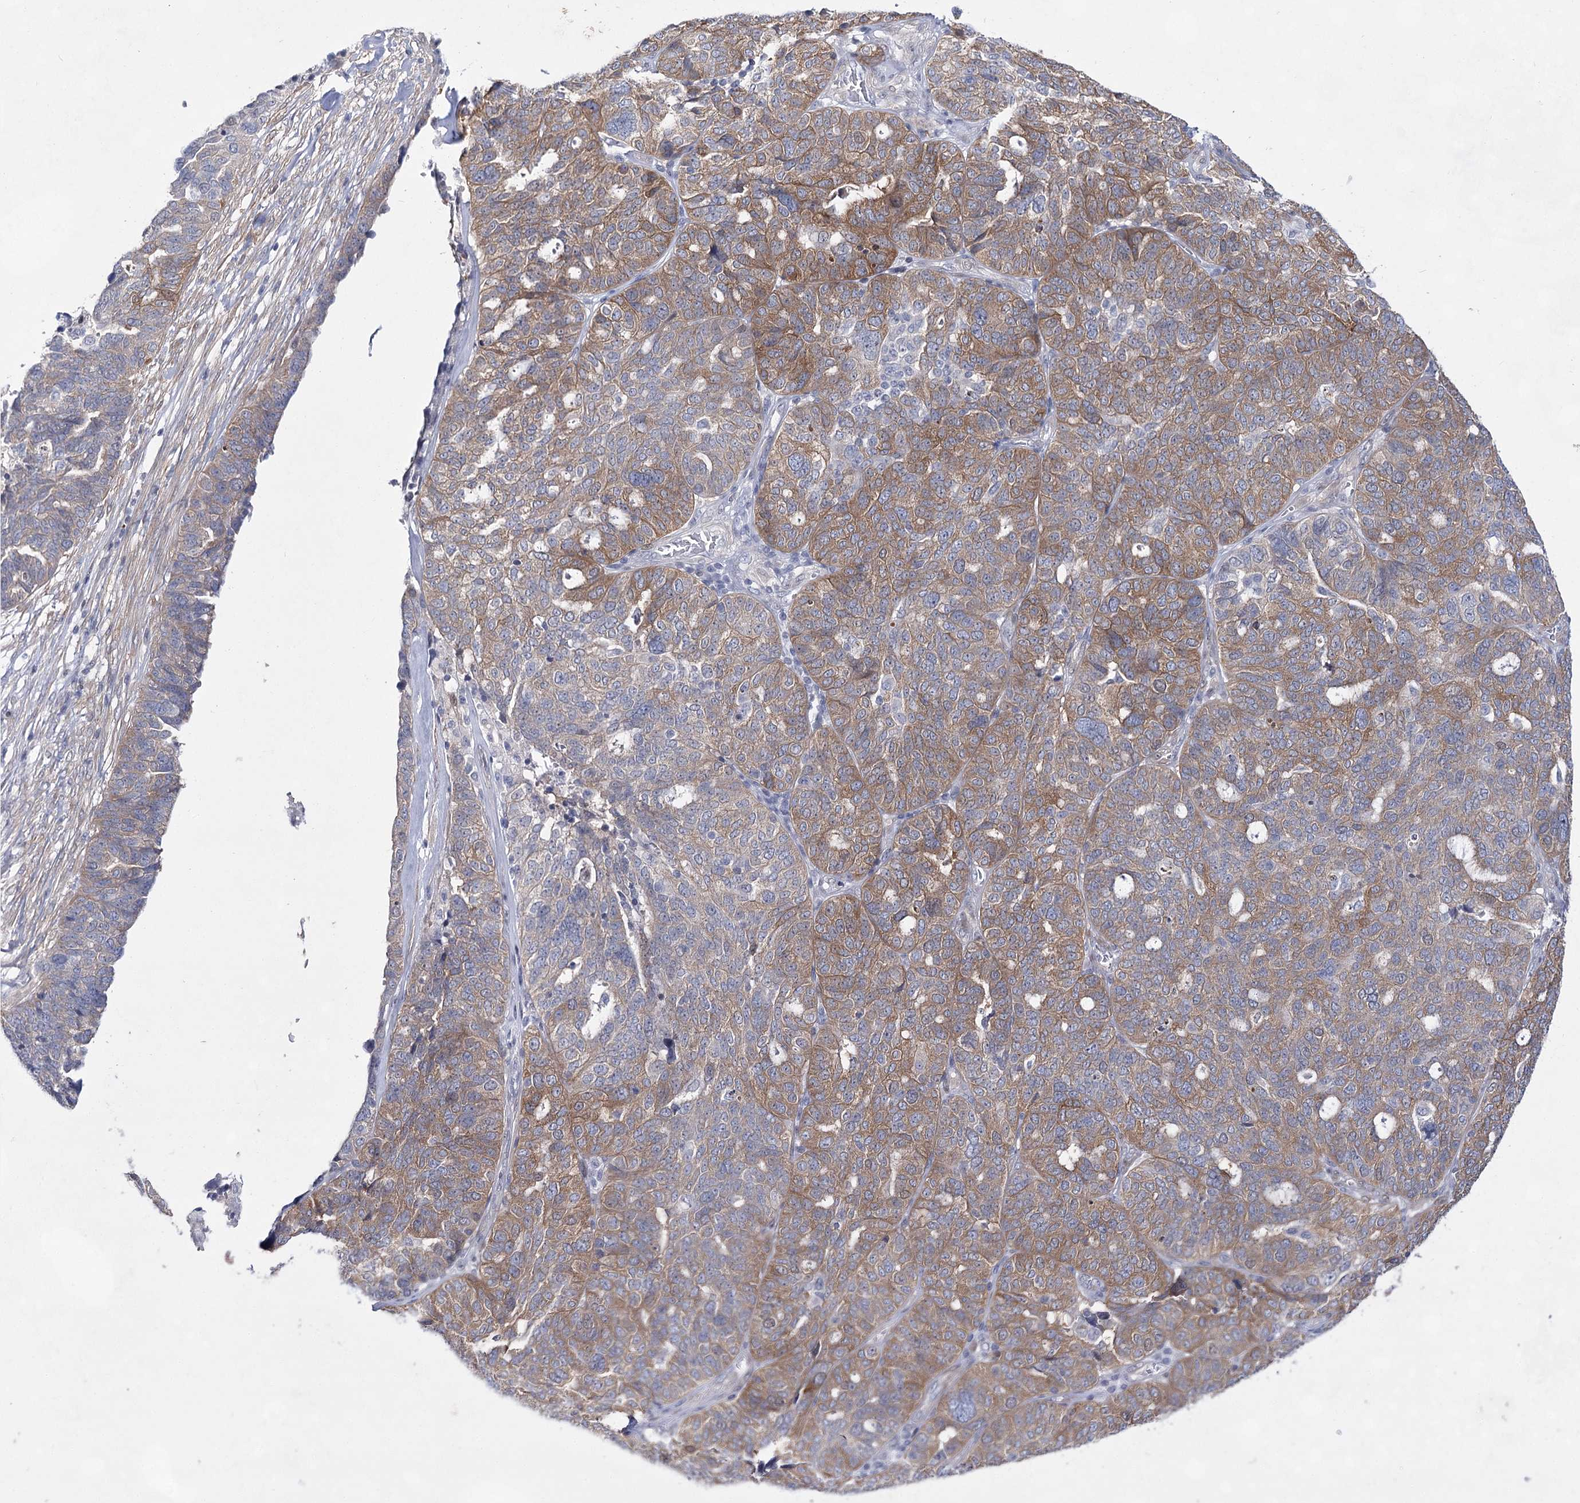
{"staining": {"intensity": "moderate", "quantity": ">75%", "location": "cytoplasmic/membranous"}, "tissue": "ovarian cancer", "cell_type": "Tumor cells", "image_type": "cancer", "snomed": [{"axis": "morphology", "description": "Cystadenocarcinoma, serous, NOS"}, {"axis": "topography", "description": "Ovary"}], "caption": "IHC histopathology image of neoplastic tissue: serous cystadenocarcinoma (ovarian) stained using IHC exhibits medium levels of moderate protein expression localized specifically in the cytoplasmic/membranous of tumor cells, appearing as a cytoplasmic/membranous brown color.", "gene": "UGDH", "patient": {"sex": "female", "age": 59}}